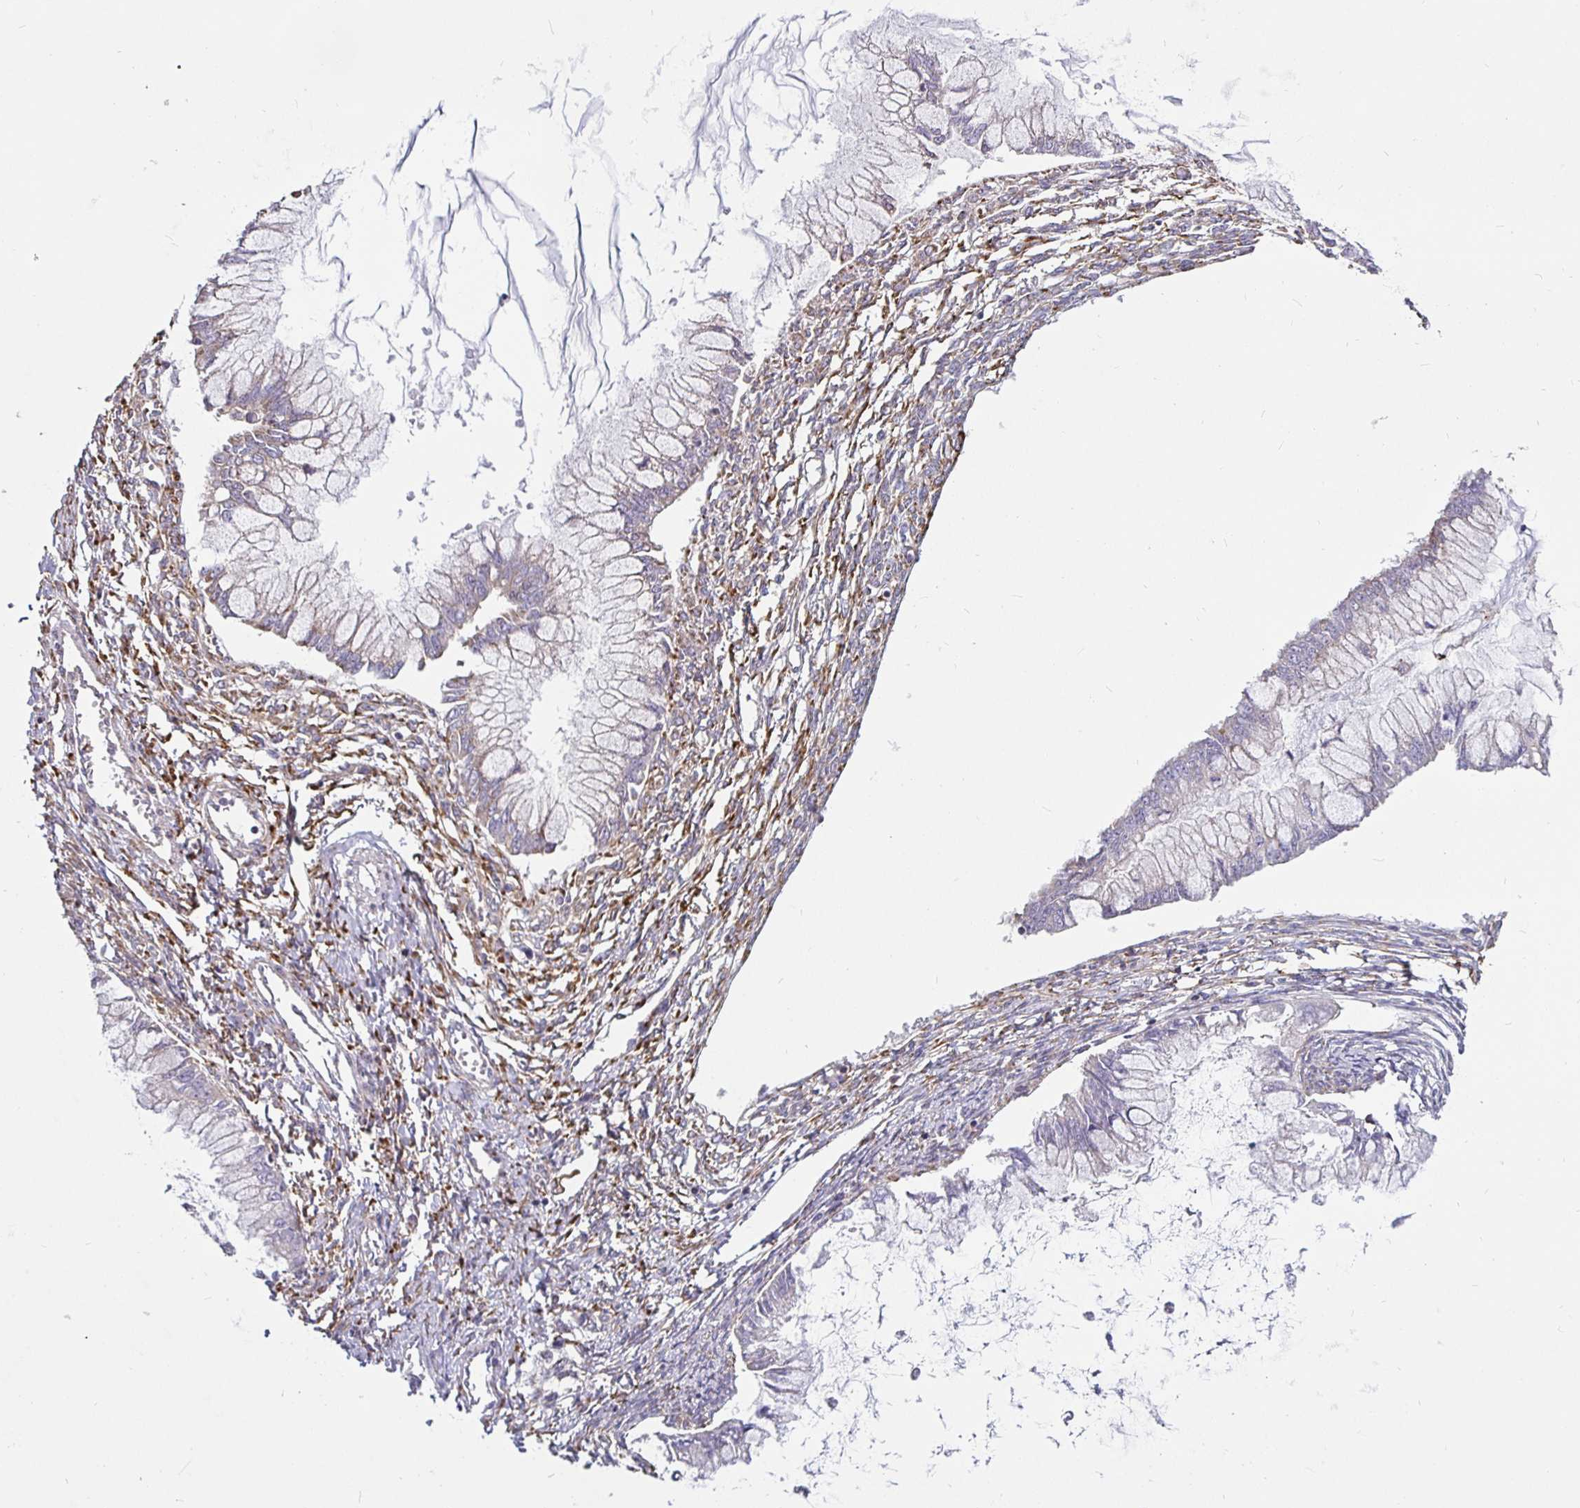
{"staining": {"intensity": "negative", "quantity": "none", "location": "none"}, "tissue": "ovarian cancer", "cell_type": "Tumor cells", "image_type": "cancer", "snomed": [{"axis": "morphology", "description": "Cystadenocarcinoma, mucinous, NOS"}, {"axis": "topography", "description": "Ovary"}], "caption": "Immunohistochemical staining of ovarian cancer (mucinous cystadenocarcinoma) shows no significant staining in tumor cells.", "gene": "P4HA2", "patient": {"sex": "female", "age": 34}}